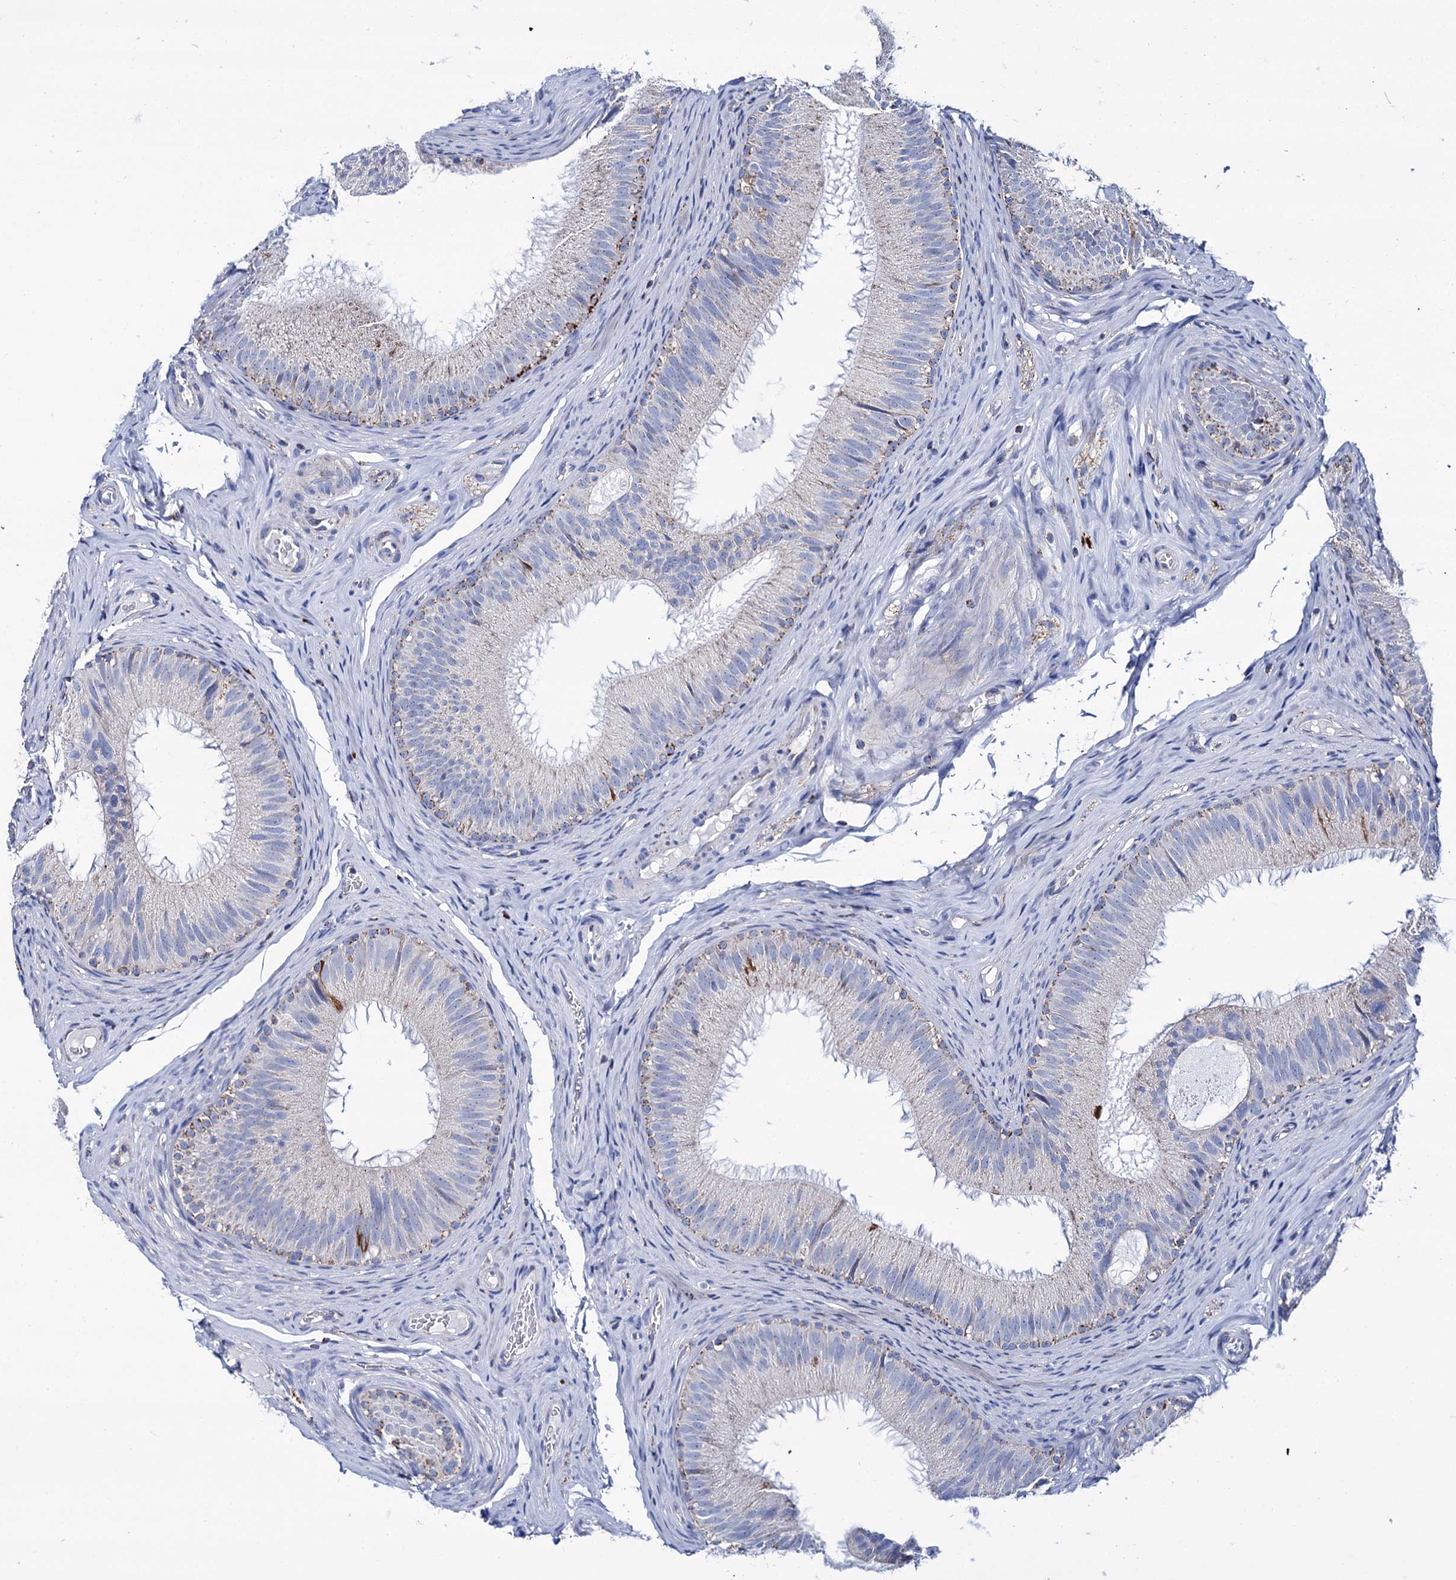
{"staining": {"intensity": "moderate", "quantity": "<25%", "location": "cytoplasmic/membranous"}, "tissue": "epididymis", "cell_type": "Glandular cells", "image_type": "normal", "snomed": [{"axis": "morphology", "description": "Normal tissue, NOS"}, {"axis": "topography", "description": "Epididymis"}], "caption": "An image showing moderate cytoplasmic/membranous expression in about <25% of glandular cells in normal epididymis, as visualized by brown immunohistochemical staining.", "gene": "UBASH3B", "patient": {"sex": "male", "age": 34}}